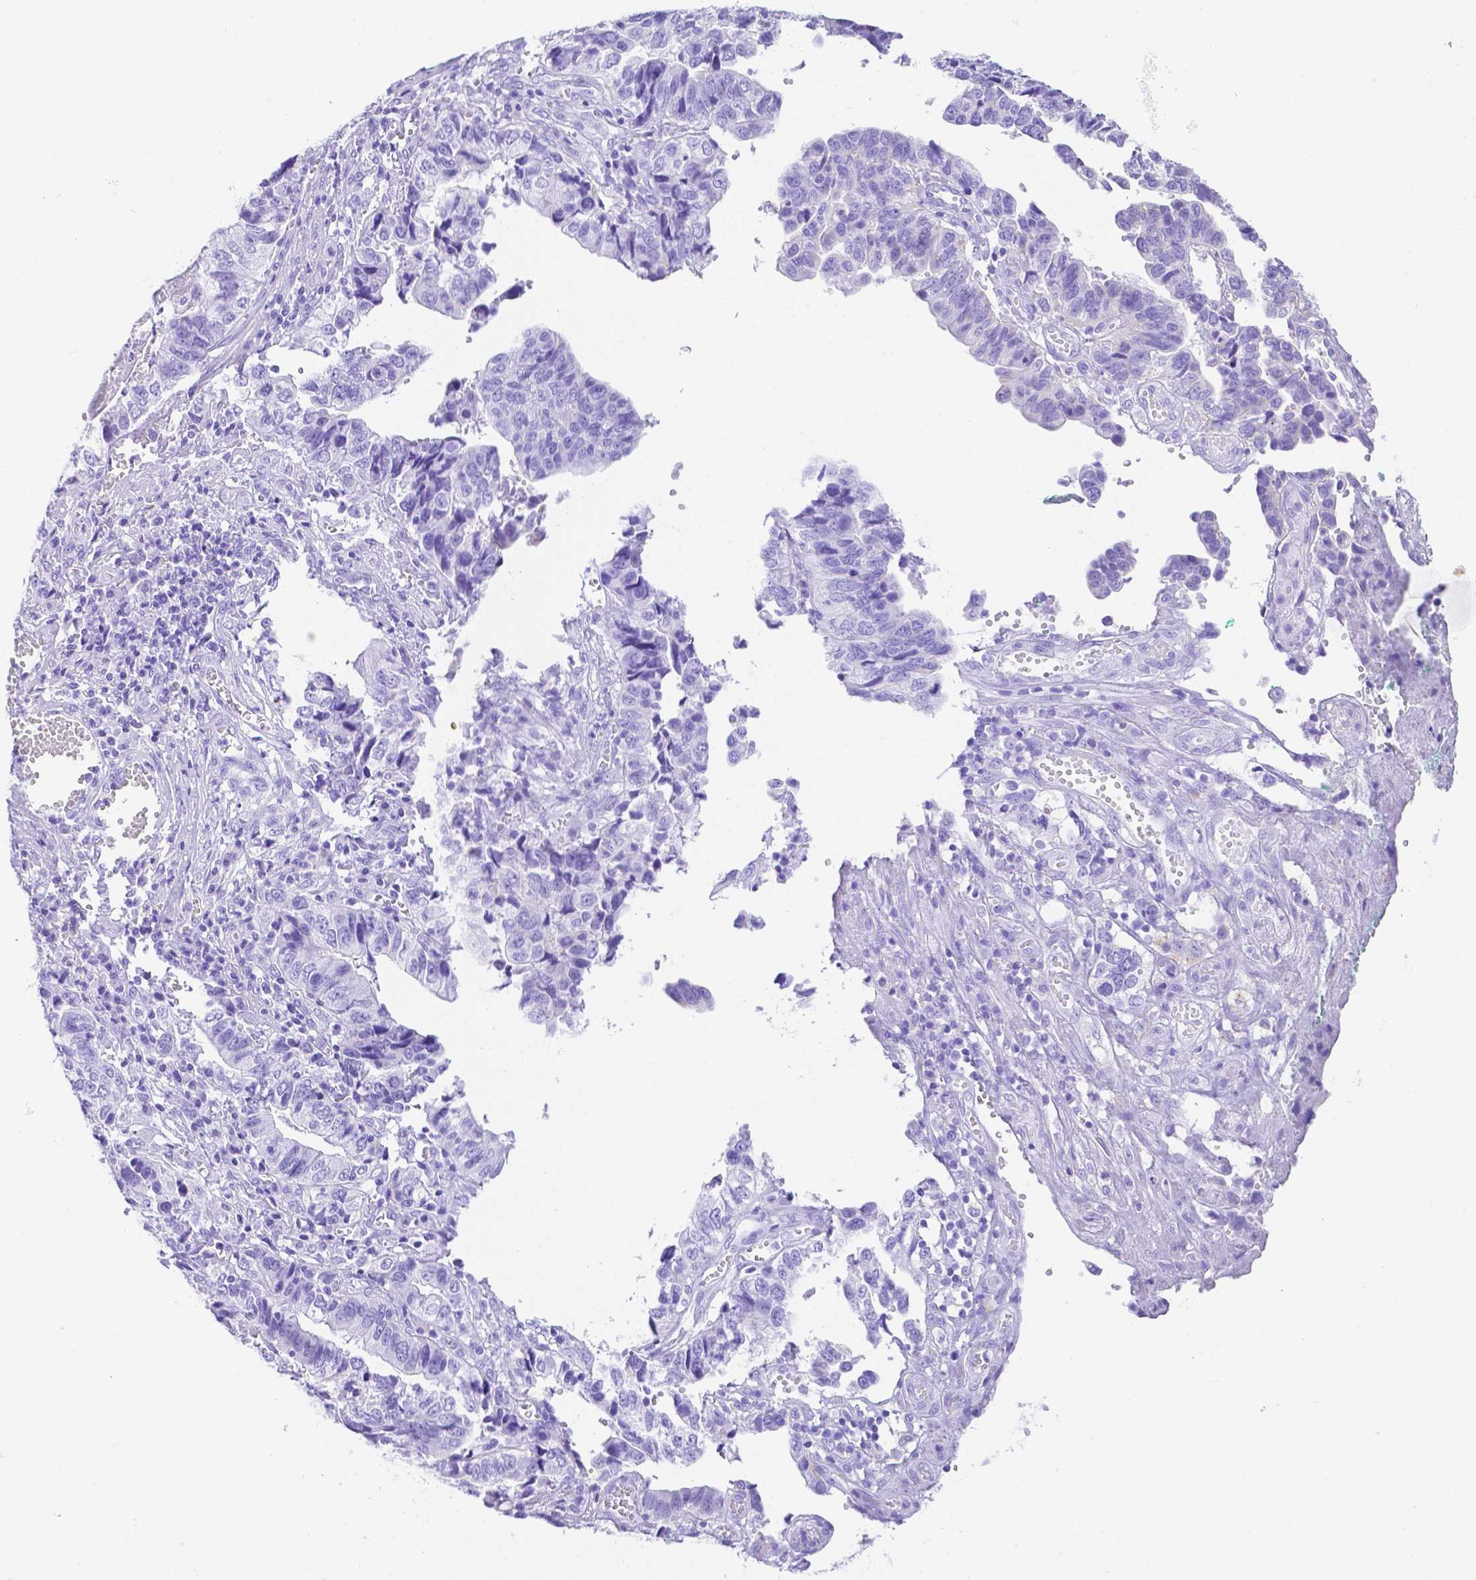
{"staining": {"intensity": "negative", "quantity": "none", "location": "none"}, "tissue": "stomach cancer", "cell_type": "Tumor cells", "image_type": "cancer", "snomed": [{"axis": "morphology", "description": "Adenocarcinoma, NOS"}, {"axis": "topography", "description": "Stomach, upper"}], "caption": "Tumor cells are negative for brown protein staining in adenocarcinoma (stomach). (DAB immunohistochemistry with hematoxylin counter stain).", "gene": "SMR3A", "patient": {"sex": "female", "age": 67}}